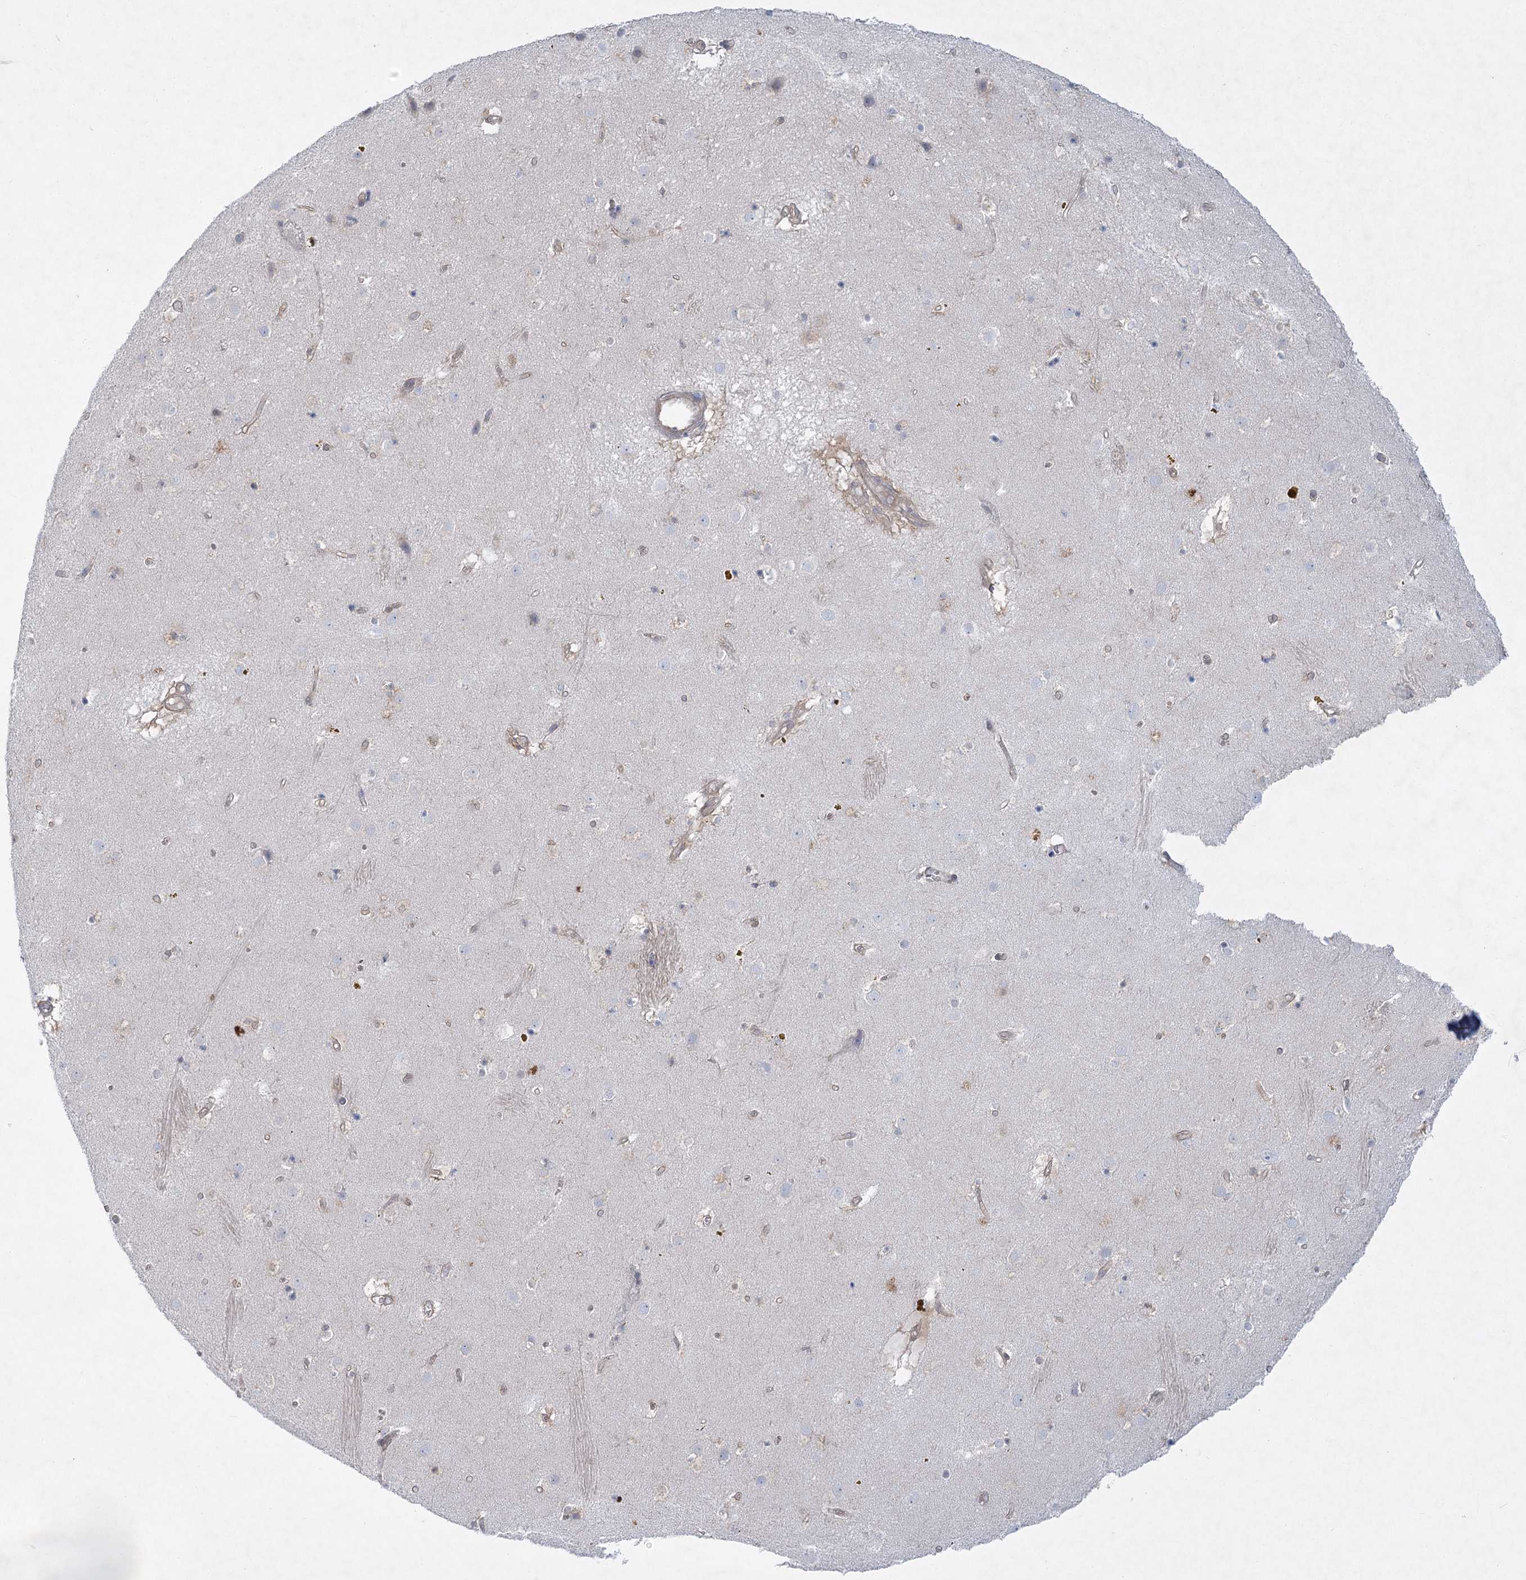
{"staining": {"intensity": "negative", "quantity": "none", "location": "none"}, "tissue": "caudate", "cell_type": "Glial cells", "image_type": "normal", "snomed": [{"axis": "morphology", "description": "Normal tissue, NOS"}, {"axis": "topography", "description": "Lateral ventricle wall"}], "caption": "Micrograph shows no significant protein staining in glial cells of benign caudate. Brightfield microscopy of immunohistochemistry stained with DAB (brown) and hematoxylin (blue), captured at high magnification.", "gene": "AAMDC", "patient": {"sex": "male", "age": 70}}